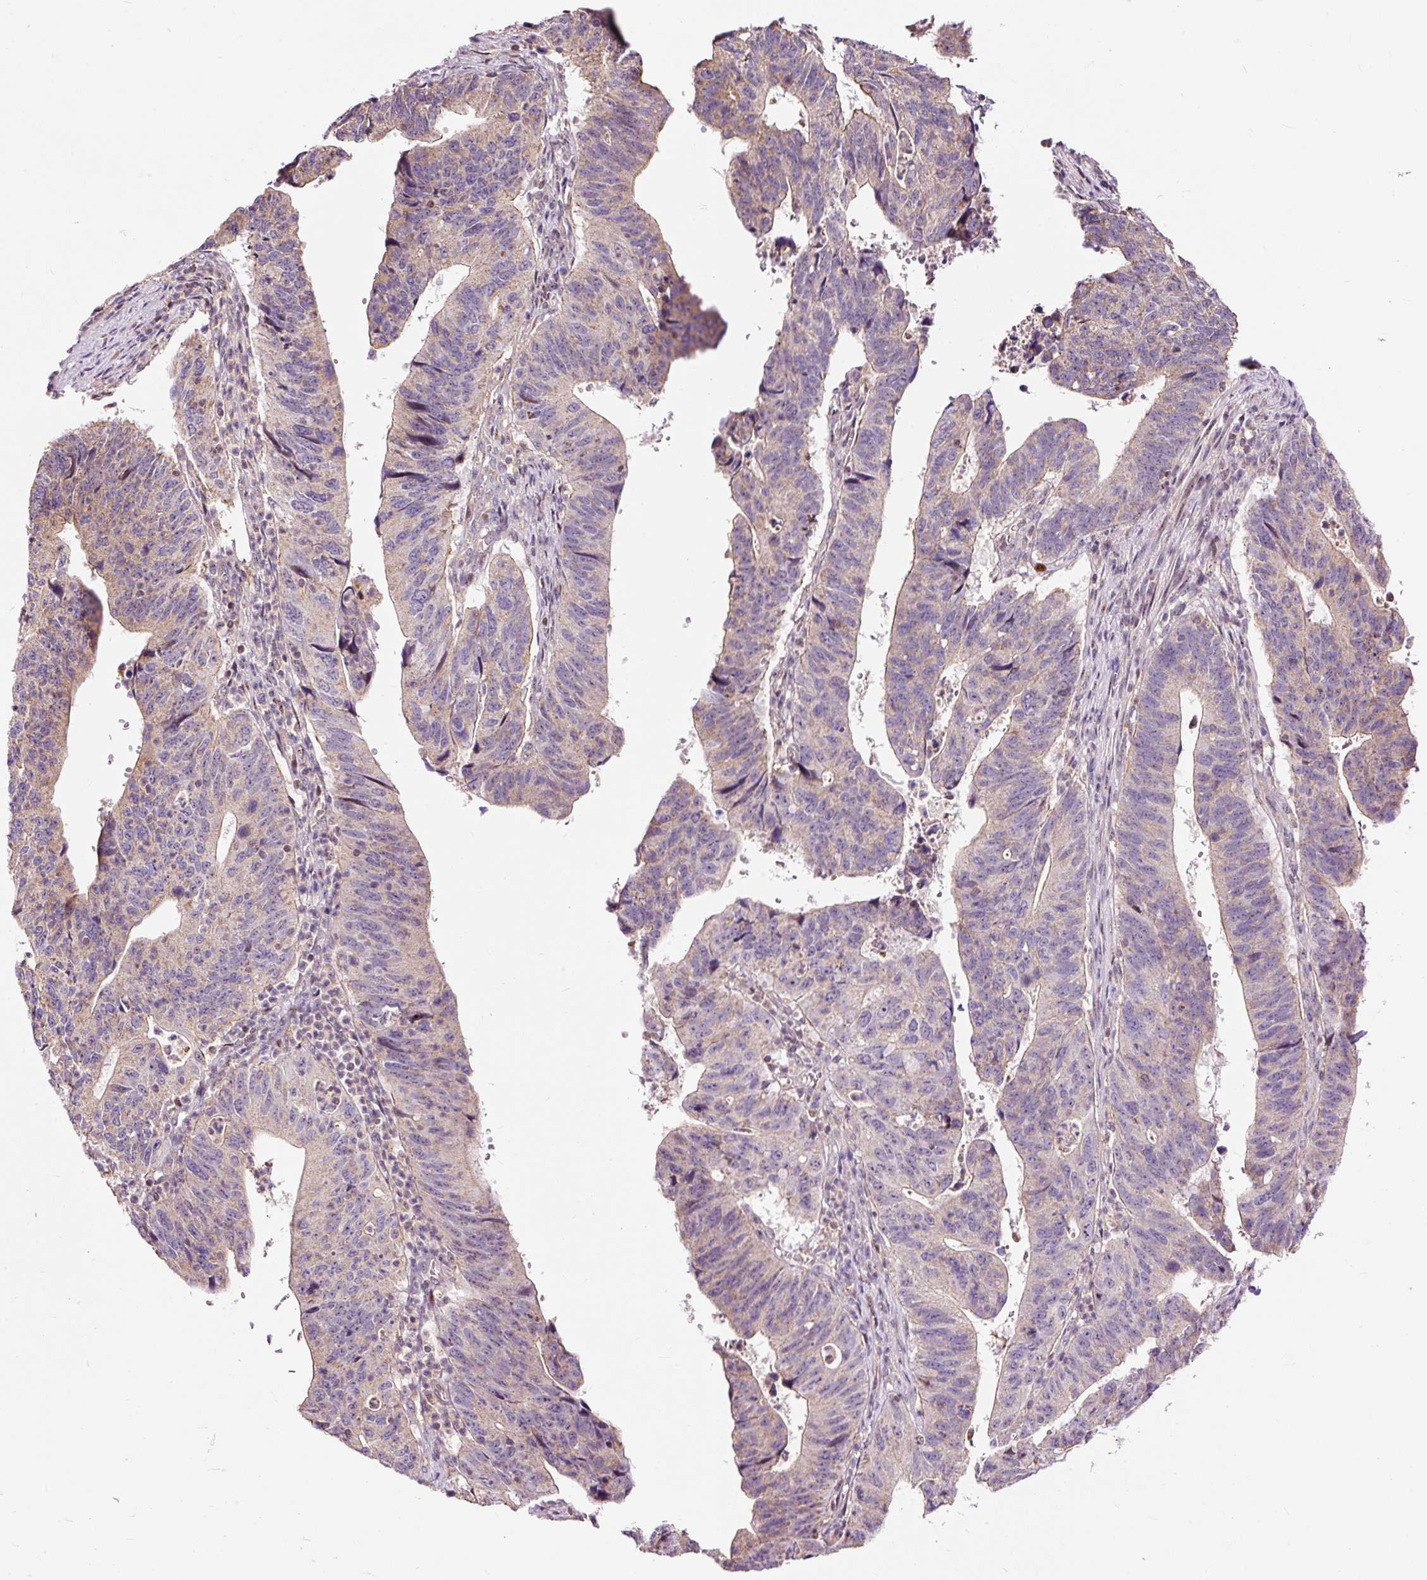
{"staining": {"intensity": "weak", "quantity": "25%-75%", "location": "cytoplasmic/membranous"}, "tissue": "stomach cancer", "cell_type": "Tumor cells", "image_type": "cancer", "snomed": [{"axis": "morphology", "description": "Adenocarcinoma, NOS"}, {"axis": "topography", "description": "Stomach"}], "caption": "A photomicrograph showing weak cytoplasmic/membranous staining in approximately 25%-75% of tumor cells in stomach cancer (adenocarcinoma), as visualized by brown immunohistochemical staining.", "gene": "BOLA3", "patient": {"sex": "male", "age": 59}}